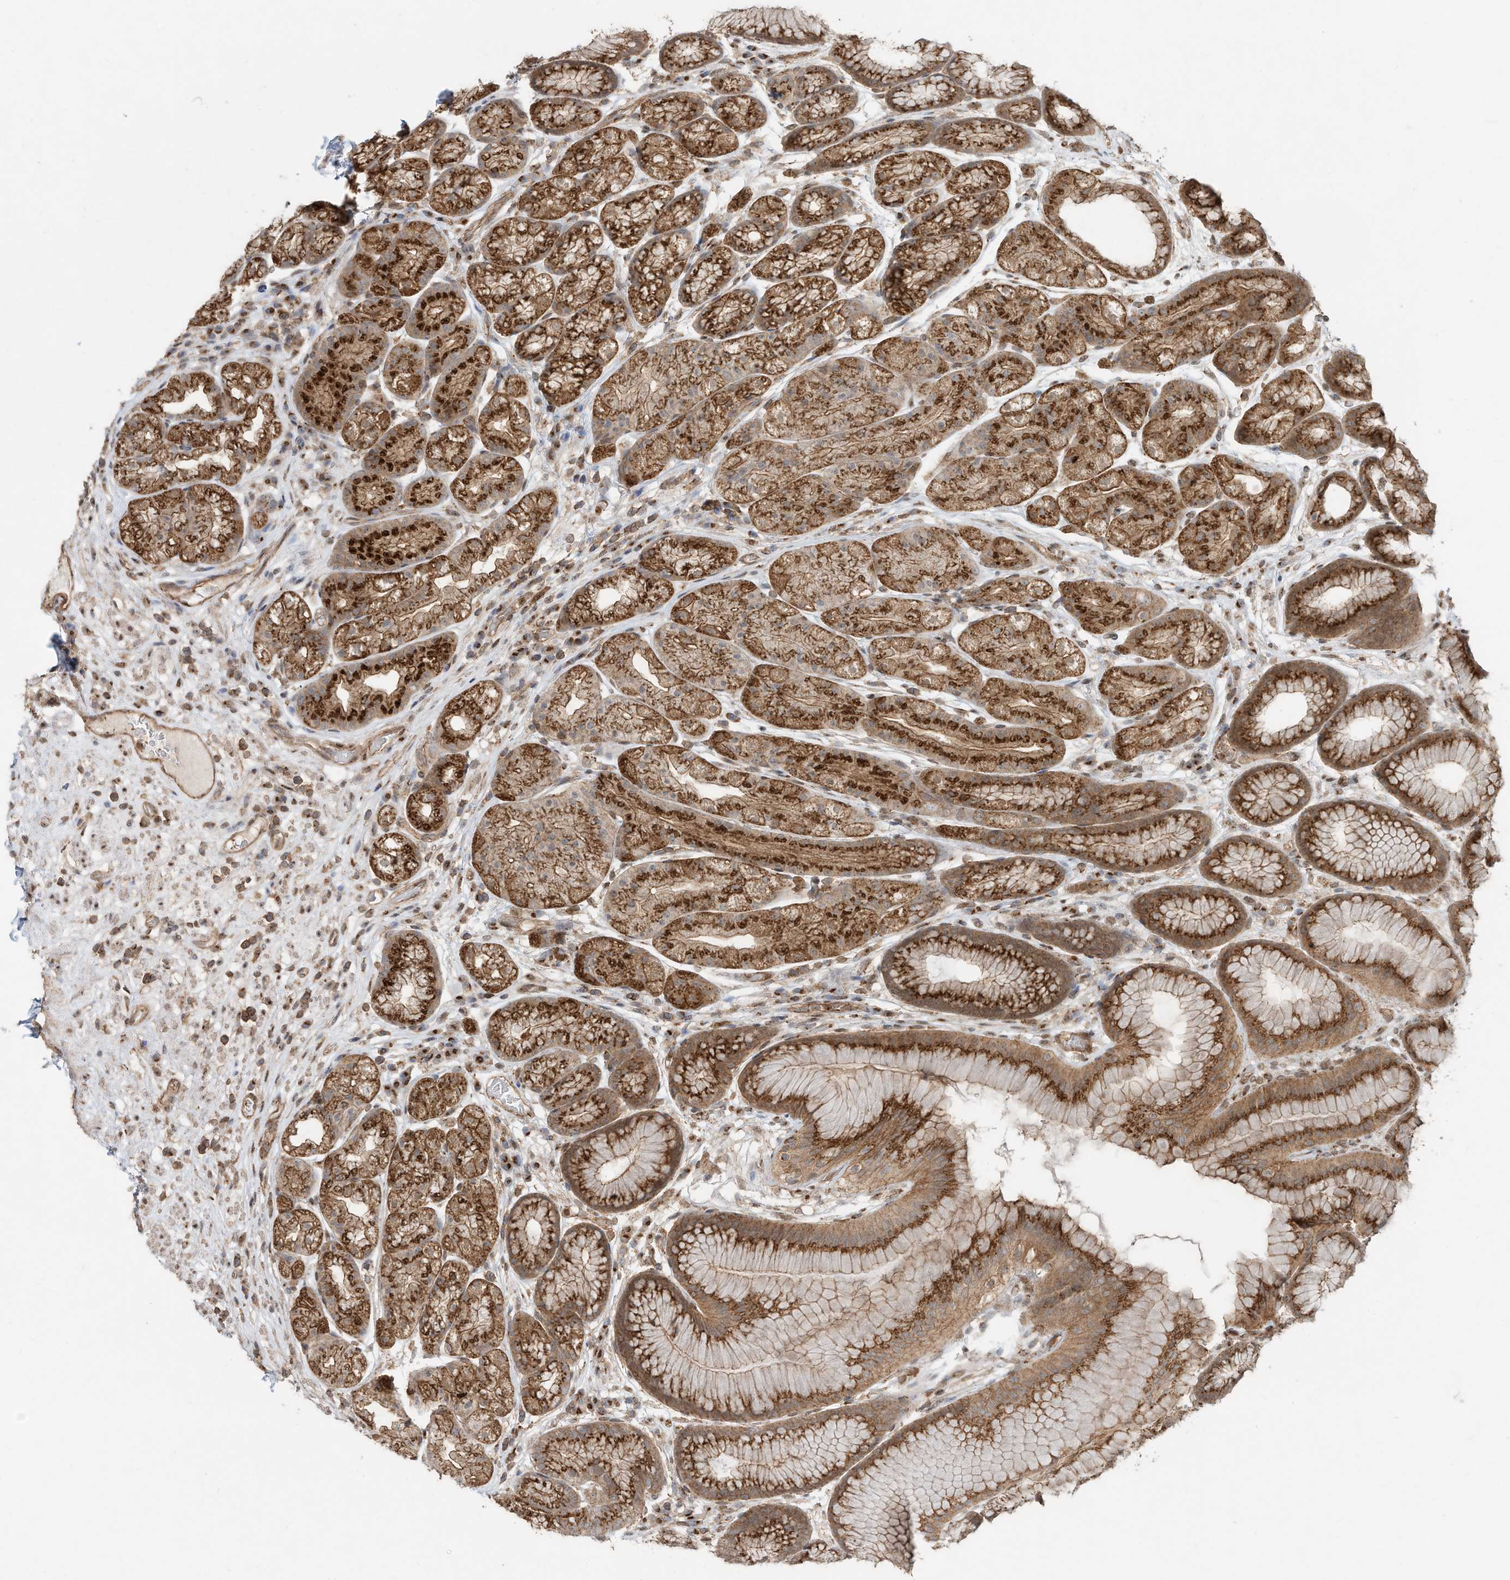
{"staining": {"intensity": "strong", "quantity": ">75%", "location": "cytoplasmic/membranous"}, "tissue": "stomach", "cell_type": "Glandular cells", "image_type": "normal", "snomed": [{"axis": "morphology", "description": "Normal tissue, NOS"}, {"axis": "topography", "description": "Stomach"}], "caption": "Protein expression analysis of normal stomach shows strong cytoplasmic/membranous staining in approximately >75% of glandular cells. The protein is stained brown, and the nuclei are stained in blue (DAB (3,3'-diaminobenzidine) IHC with brightfield microscopy, high magnification).", "gene": "CUX1", "patient": {"sex": "male", "age": 57}}